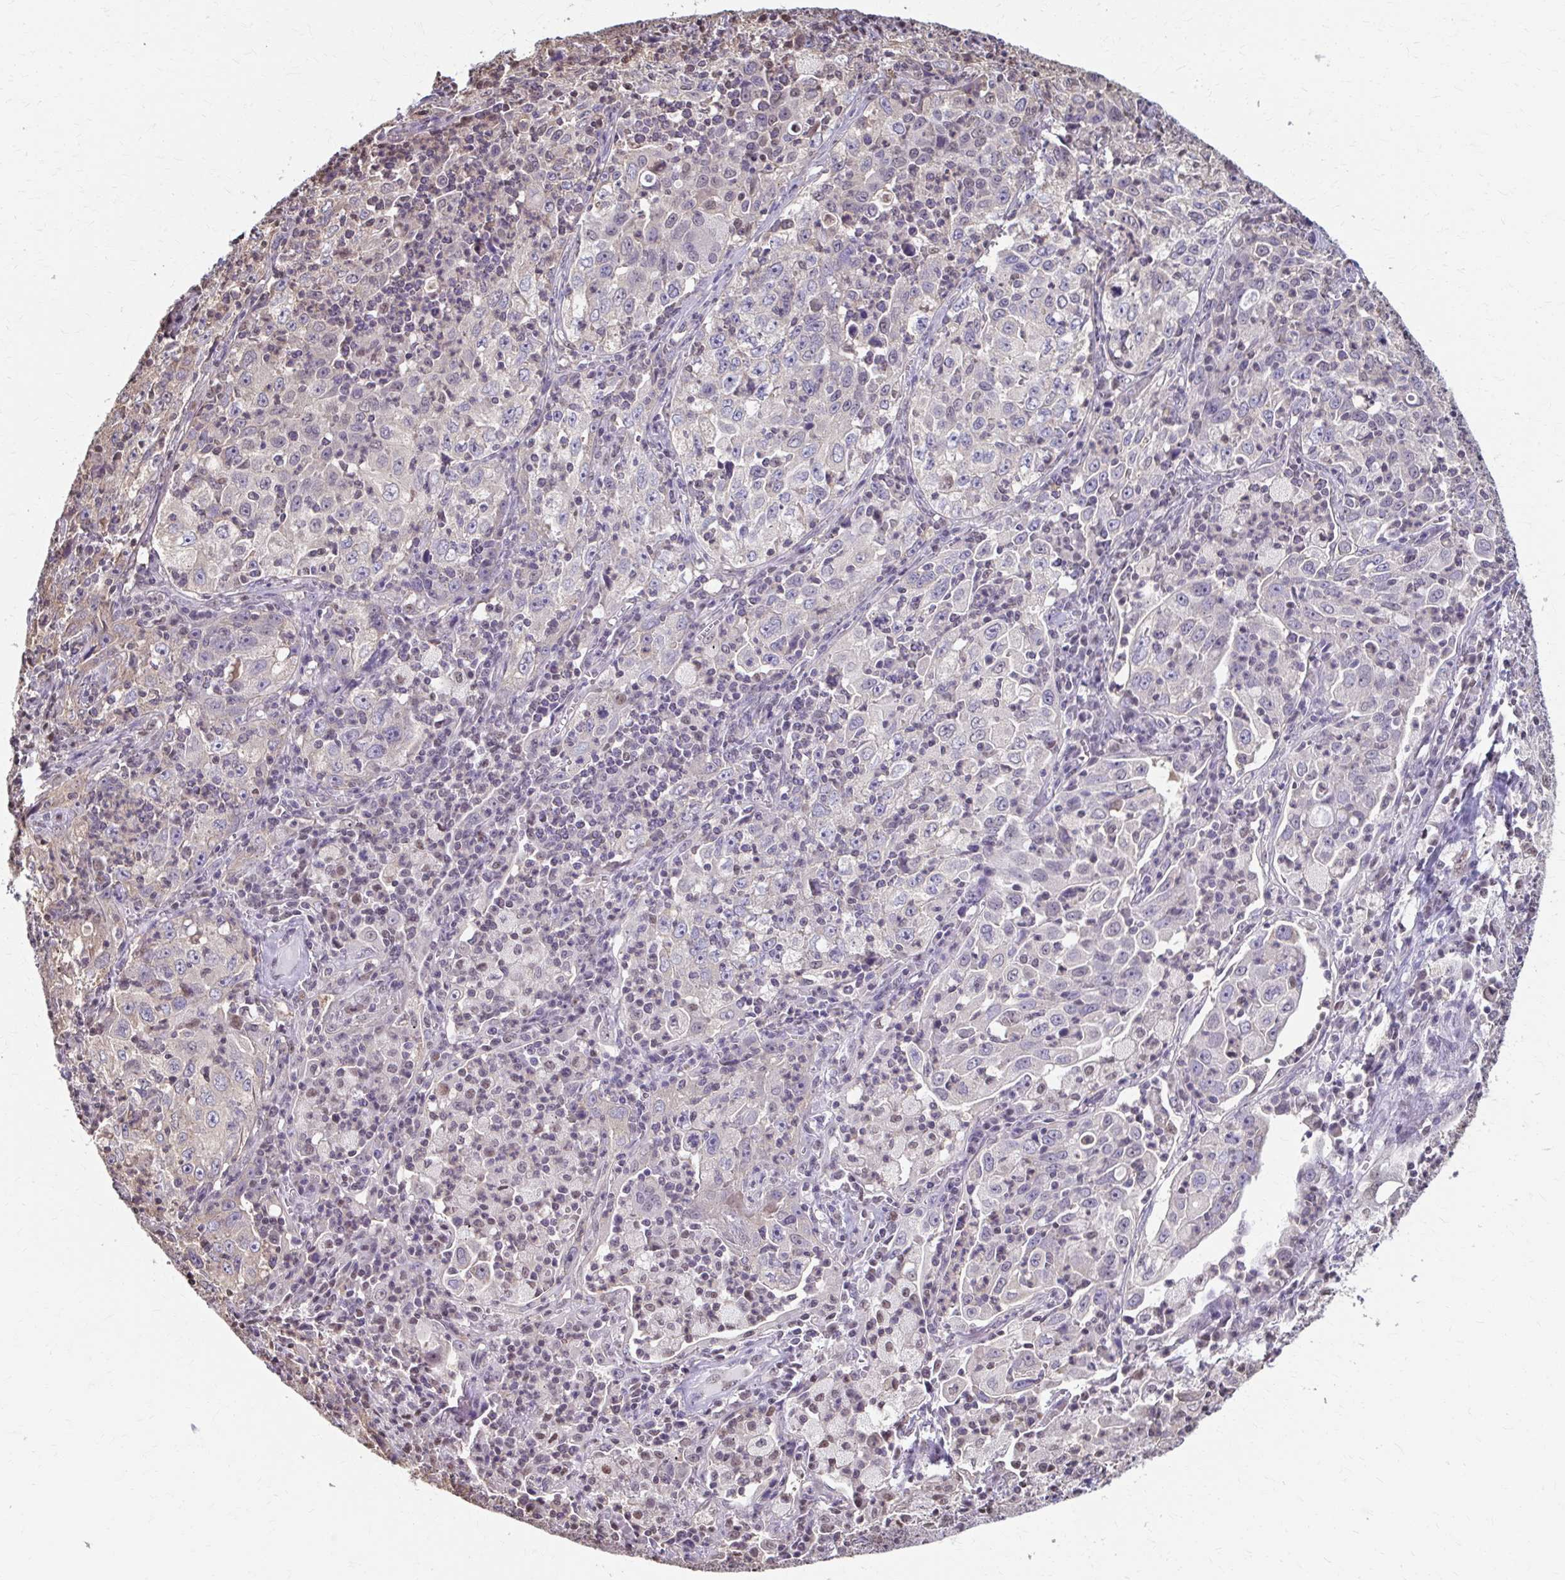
{"staining": {"intensity": "negative", "quantity": "none", "location": "none"}, "tissue": "lung cancer", "cell_type": "Tumor cells", "image_type": "cancer", "snomed": [{"axis": "morphology", "description": "Squamous cell carcinoma, NOS"}, {"axis": "topography", "description": "Lung"}], "caption": "This image is of squamous cell carcinoma (lung) stained with IHC to label a protein in brown with the nuclei are counter-stained blue. There is no staining in tumor cells.", "gene": "ING4", "patient": {"sex": "male", "age": 71}}